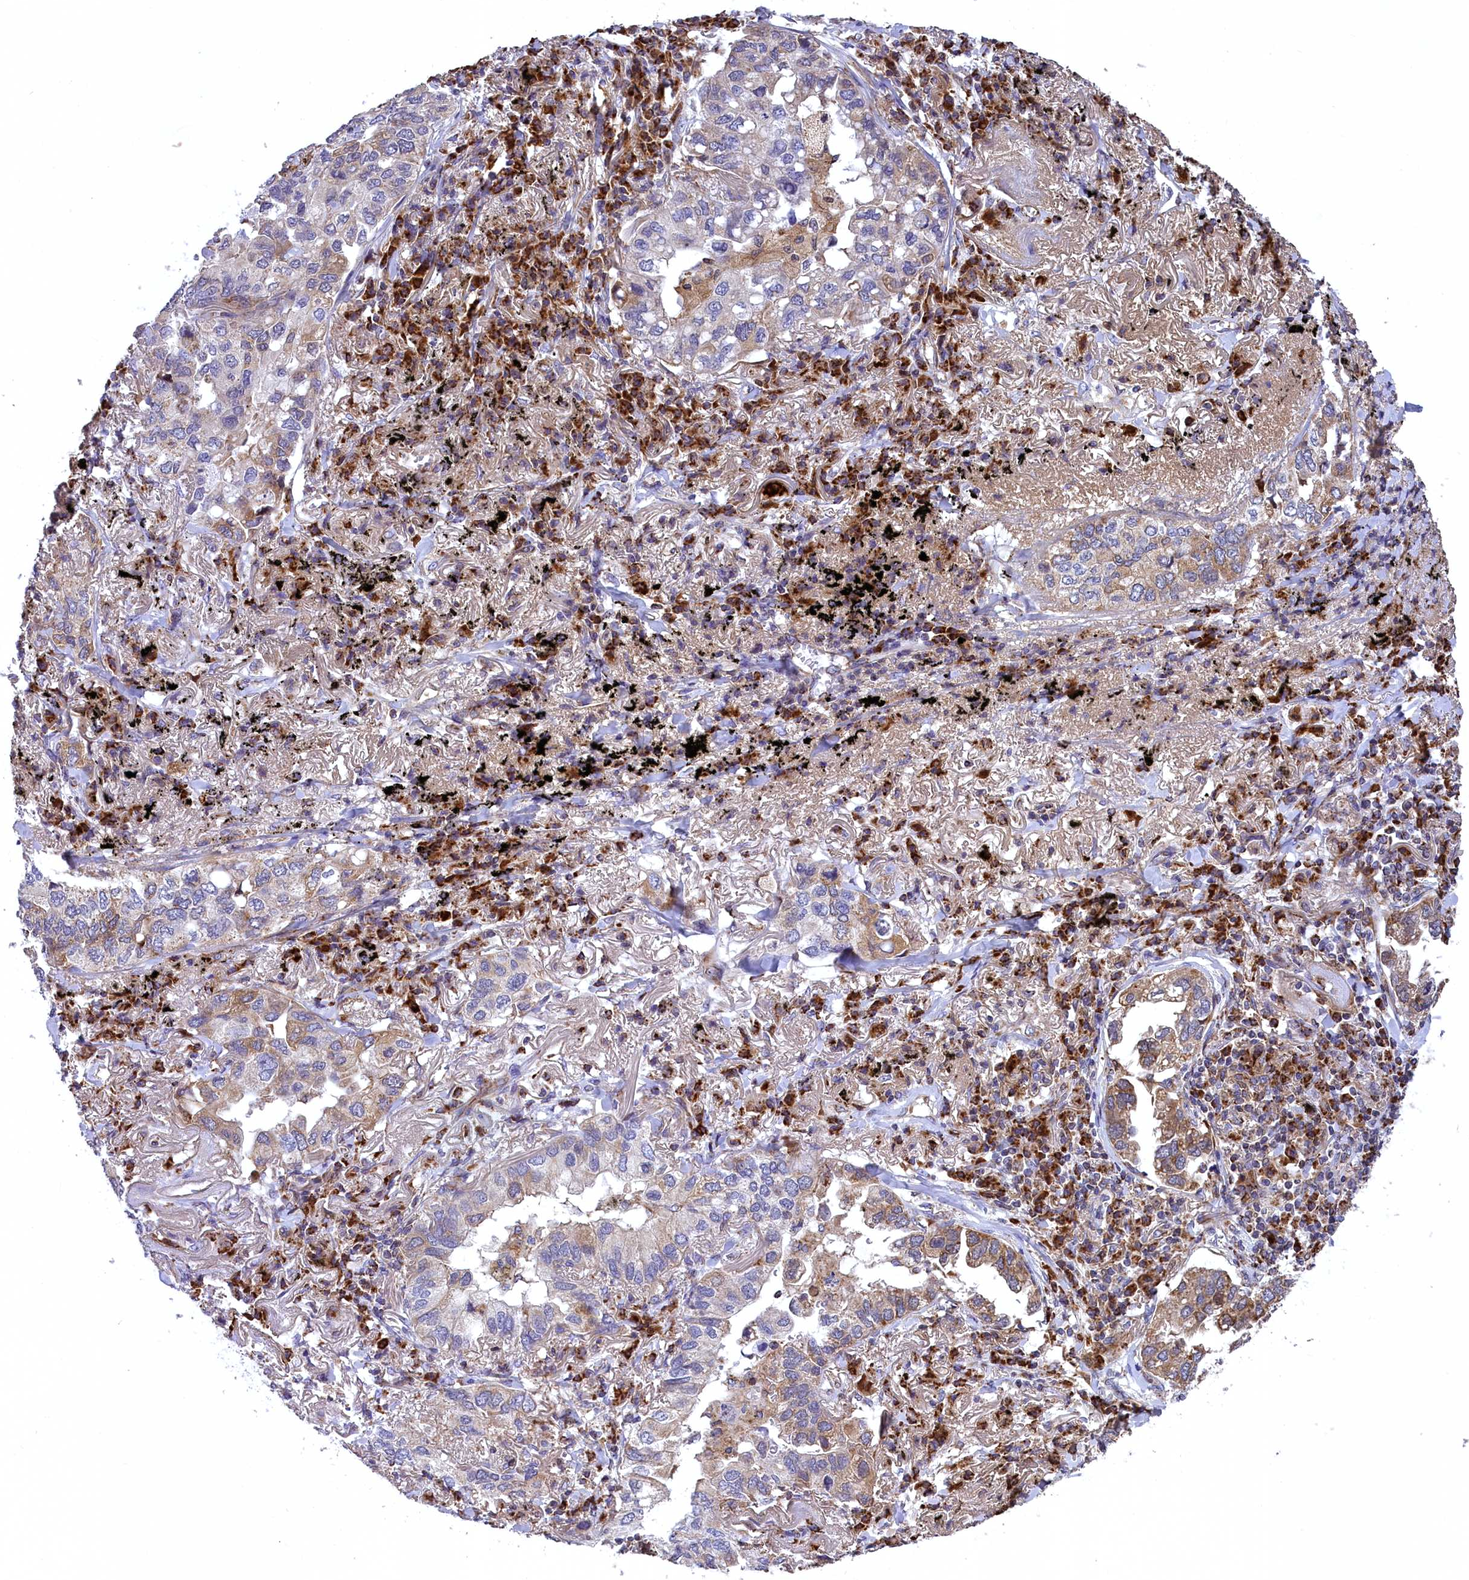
{"staining": {"intensity": "weak", "quantity": "25%-75%", "location": "cytoplasmic/membranous"}, "tissue": "lung cancer", "cell_type": "Tumor cells", "image_type": "cancer", "snomed": [{"axis": "morphology", "description": "Adenocarcinoma, NOS"}, {"axis": "topography", "description": "Lung"}], "caption": "The histopathology image shows a brown stain indicating the presence of a protein in the cytoplasmic/membranous of tumor cells in adenocarcinoma (lung).", "gene": "COX17", "patient": {"sex": "male", "age": 65}}